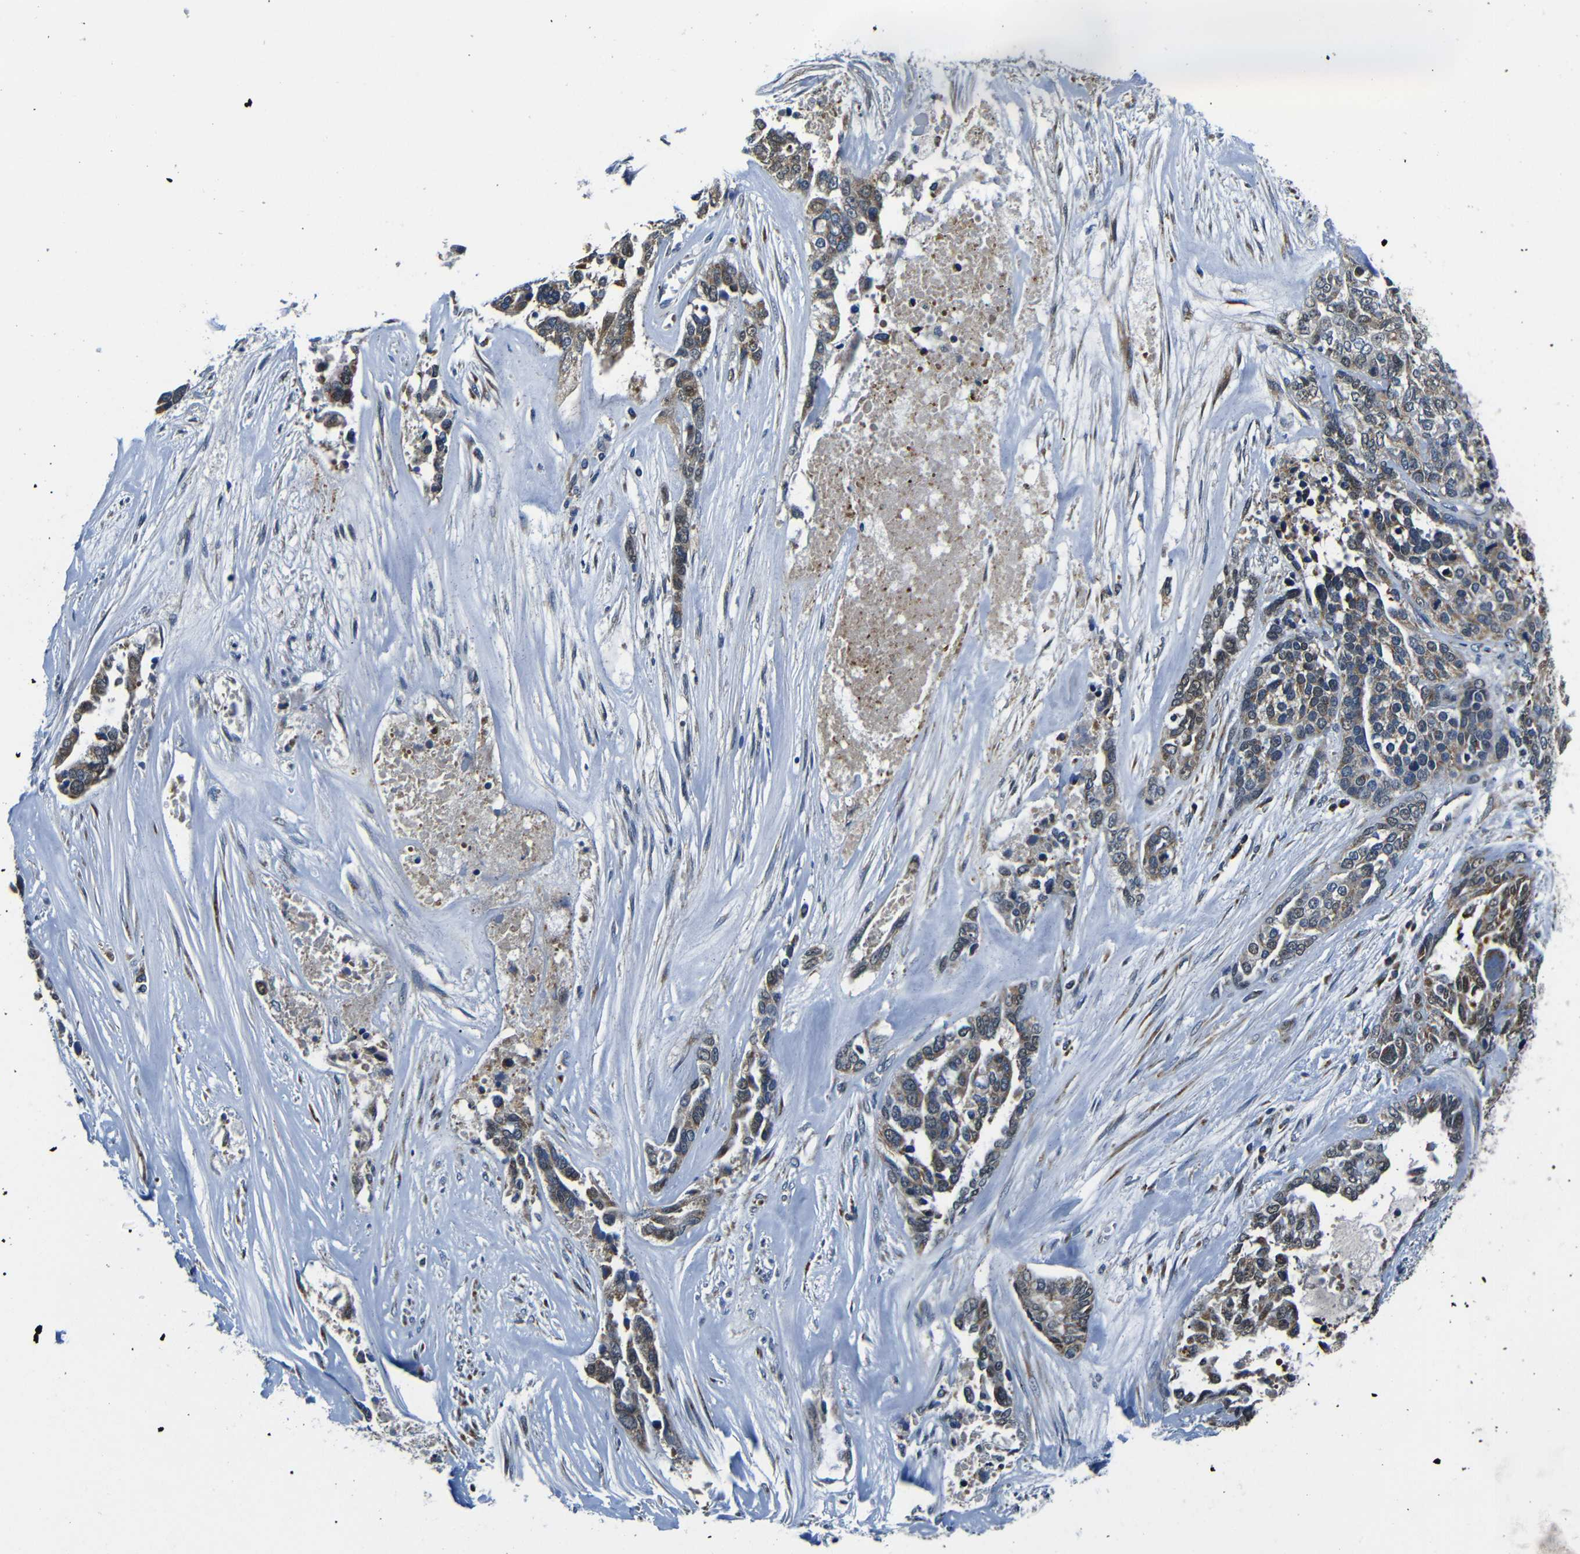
{"staining": {"intensity": "moderate", "quantity": ">75%", "location": "cytoplasmic/membranous"}, "tissue": "ovarian cancer", "cell_type": "Tumor cells", "image_type": "cancer", "snomed": [{"axis": "morphology", "description": "Cystadenocarcinoma, serous, NOS"}, {"axis": "topography", "description": "Ovary"}], "caption": "Ovarian cancer tissue shows moderate cytoplasmic/membranous positivity in about >75% of tumor cells", "gene": "FKBP14", "patient": {"sex": "female", "age": 44}}